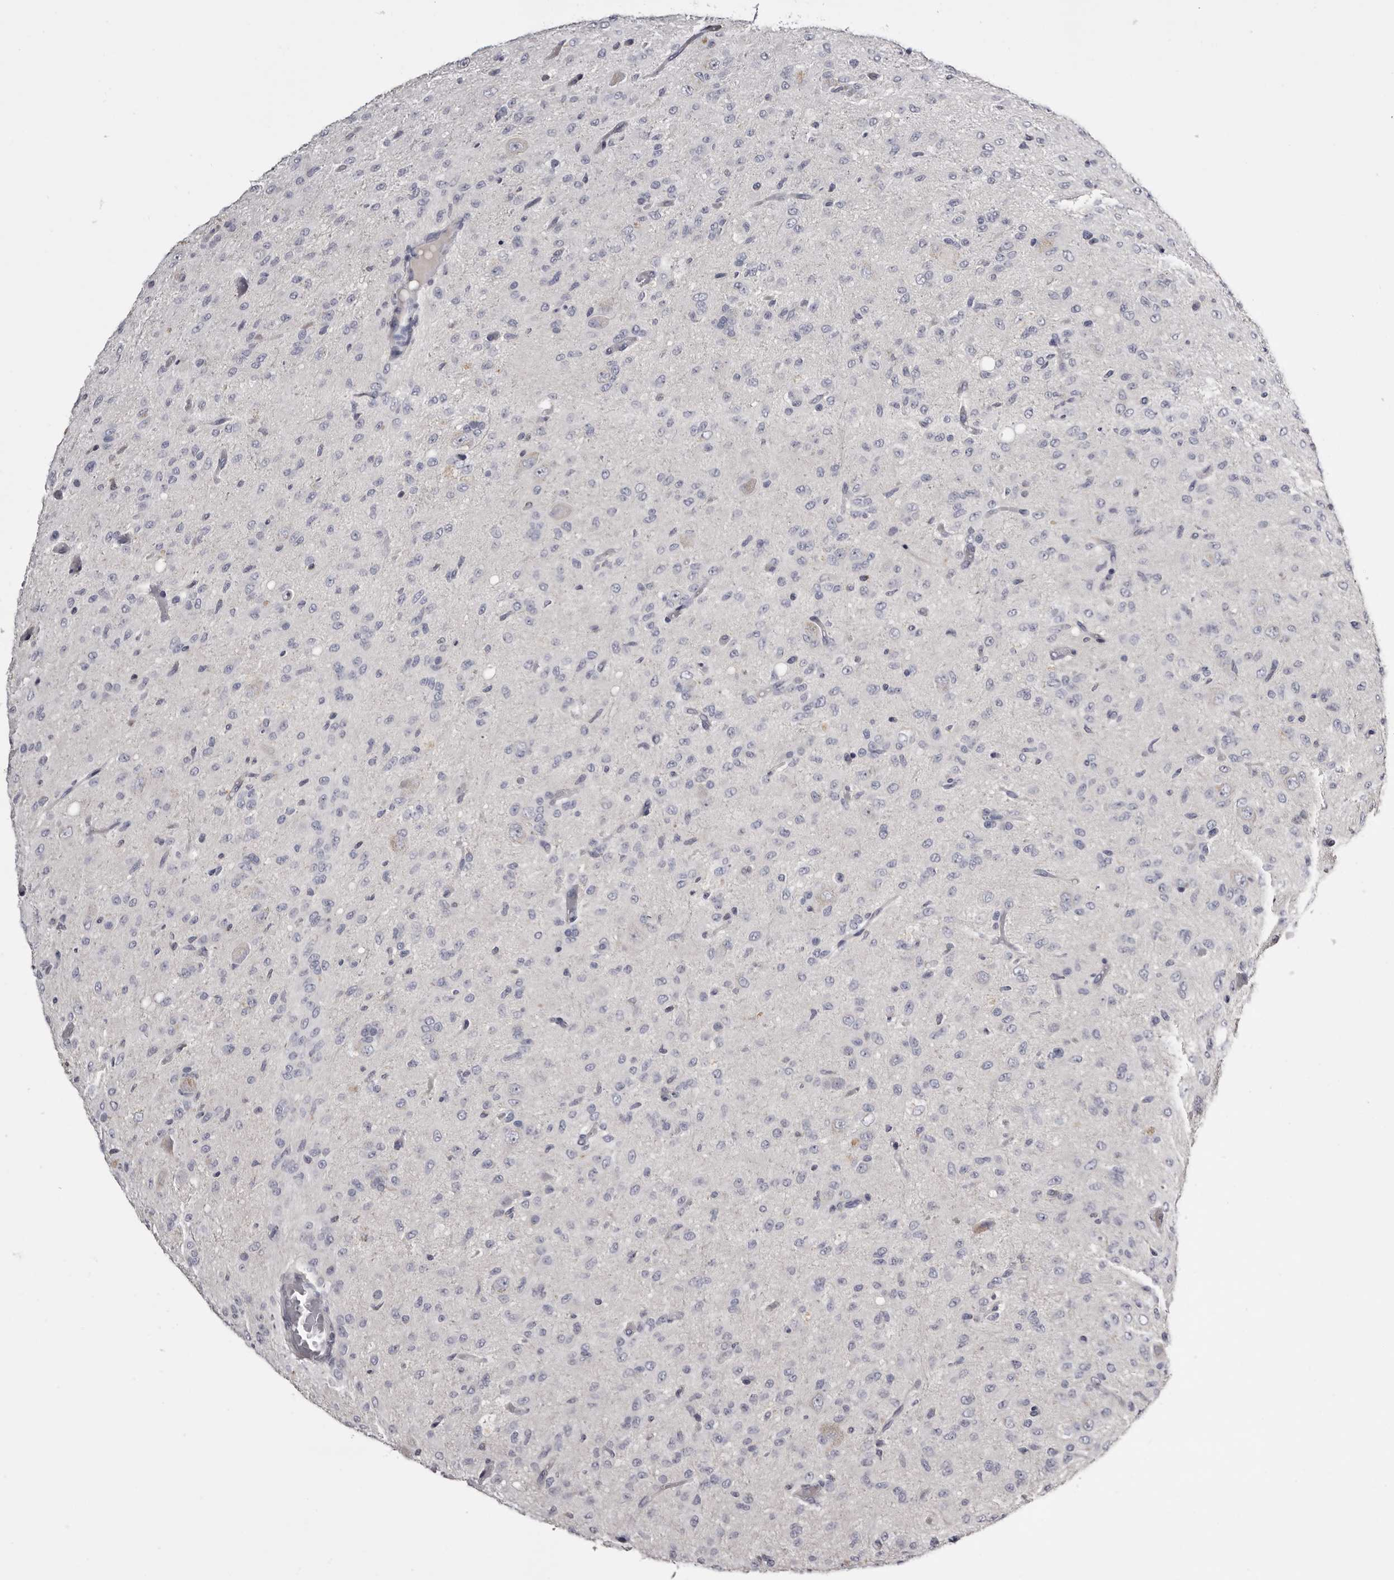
{"staining": {"intensity": "negative", "quantity": "none", "location": "none"}, "tissue": "glioma", "cell_type": "Tumor cells", "image_type": "cancer", "snomed": [{"axis": "morphology", "description": "Glioma, malignant, High grade"}, {"axis": "topography", "description": "Brain"}], "caption": "An immunohistochemistry image of malignant high-grade glioma is shown. There is no staining in tumor cells of malignant high-grade glioma.", "gene": "CASQ1", "patient": {"sex": "female", "age": 59}}